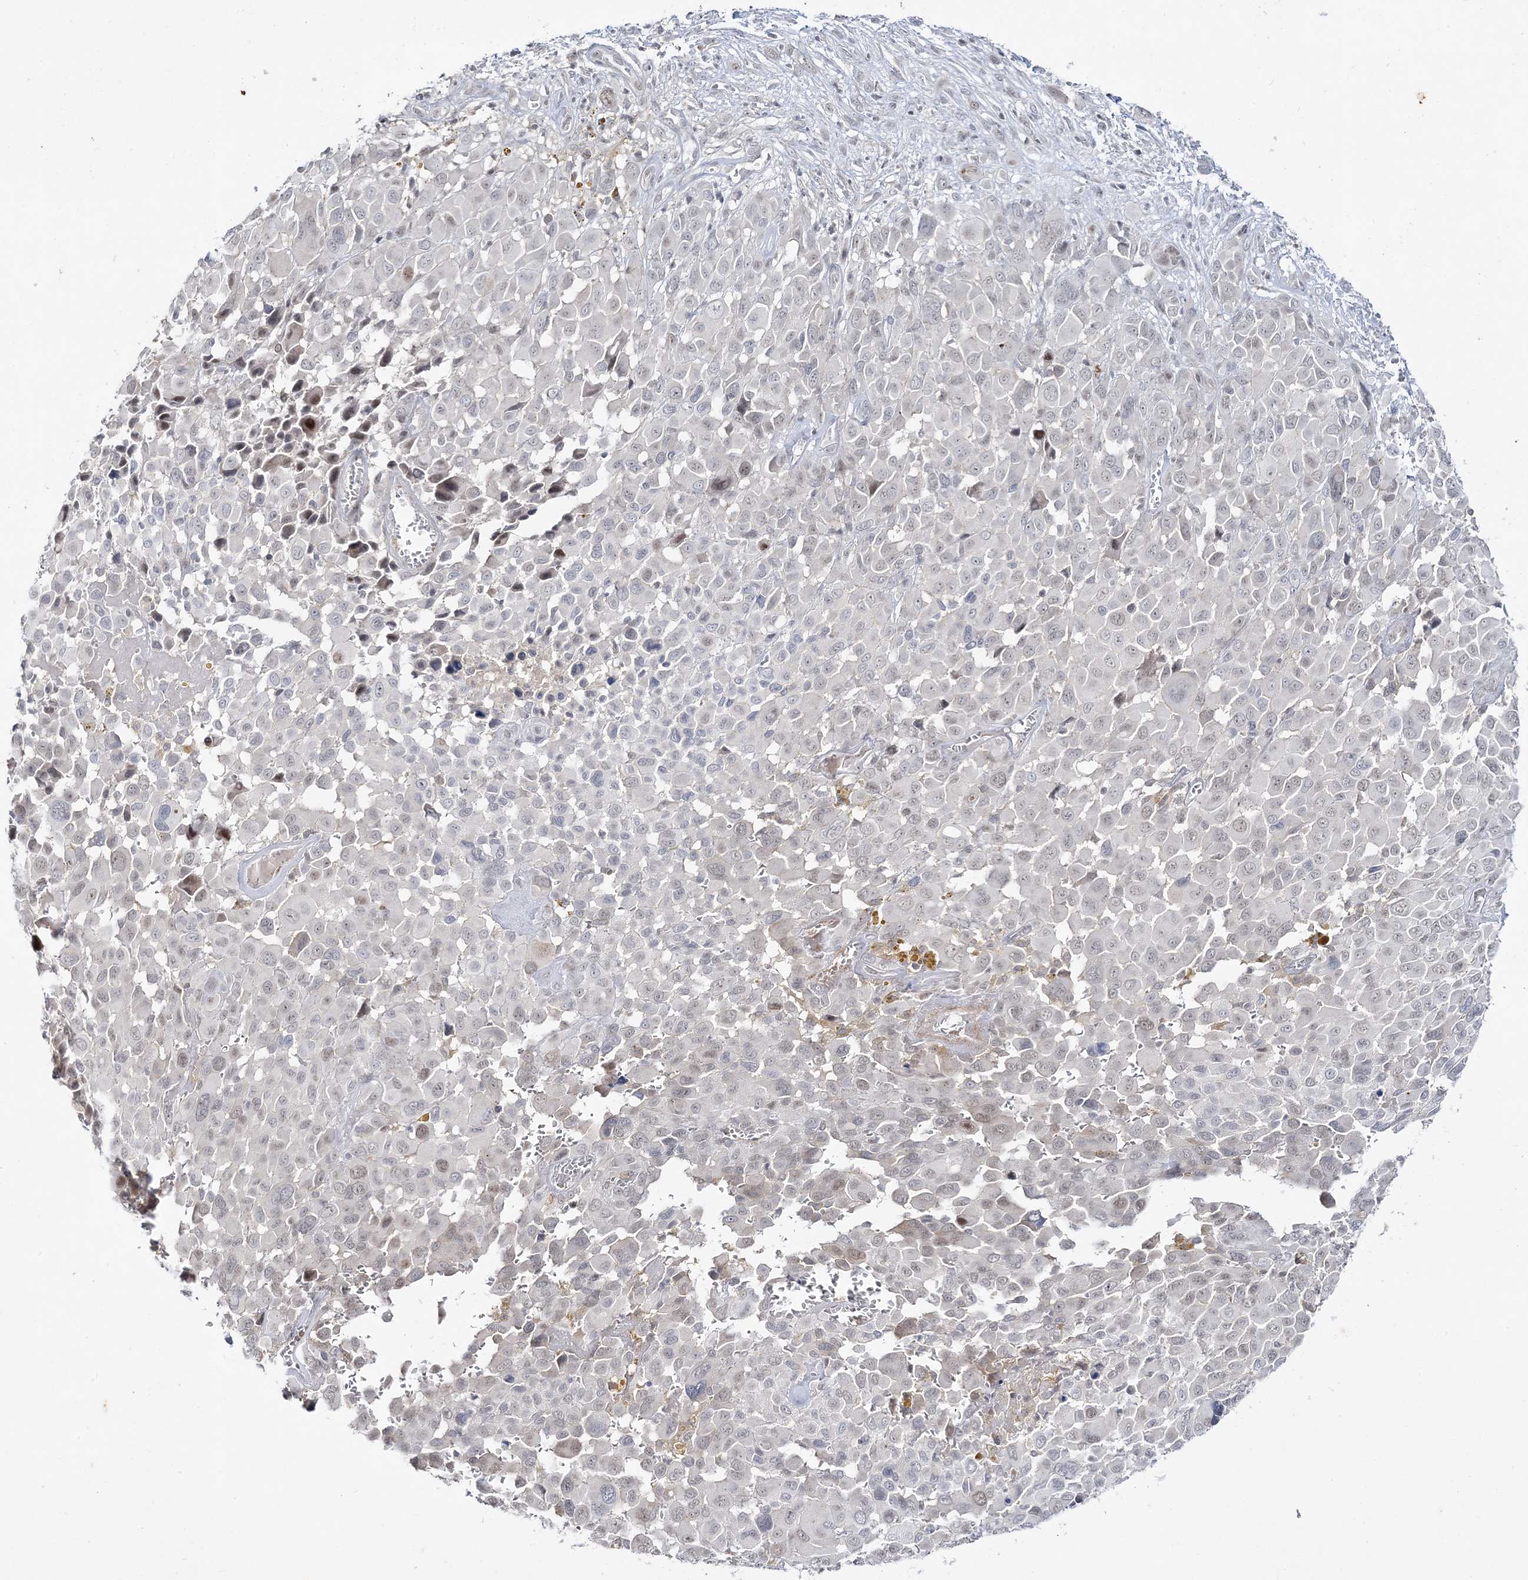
{"staining": {"intensity": "weak", "quantity": "<25%", "location": "nuclear"}, "tissue": "melanoma", "cell_type": "Tumor cells", "image_type": "cancer", "snomed": [{"axis": "morphology", "description": "Malignant melanoma, NOS"}, {"axis": "topography", "description": "Skin of trunk"}], "caption": "An immunohistochemistry histopathology image of melanoma is shown. There is no staining in tumor cells of melanoma.", "gene": "LEXM", "patient": {"sex": "male", "age": 71}}